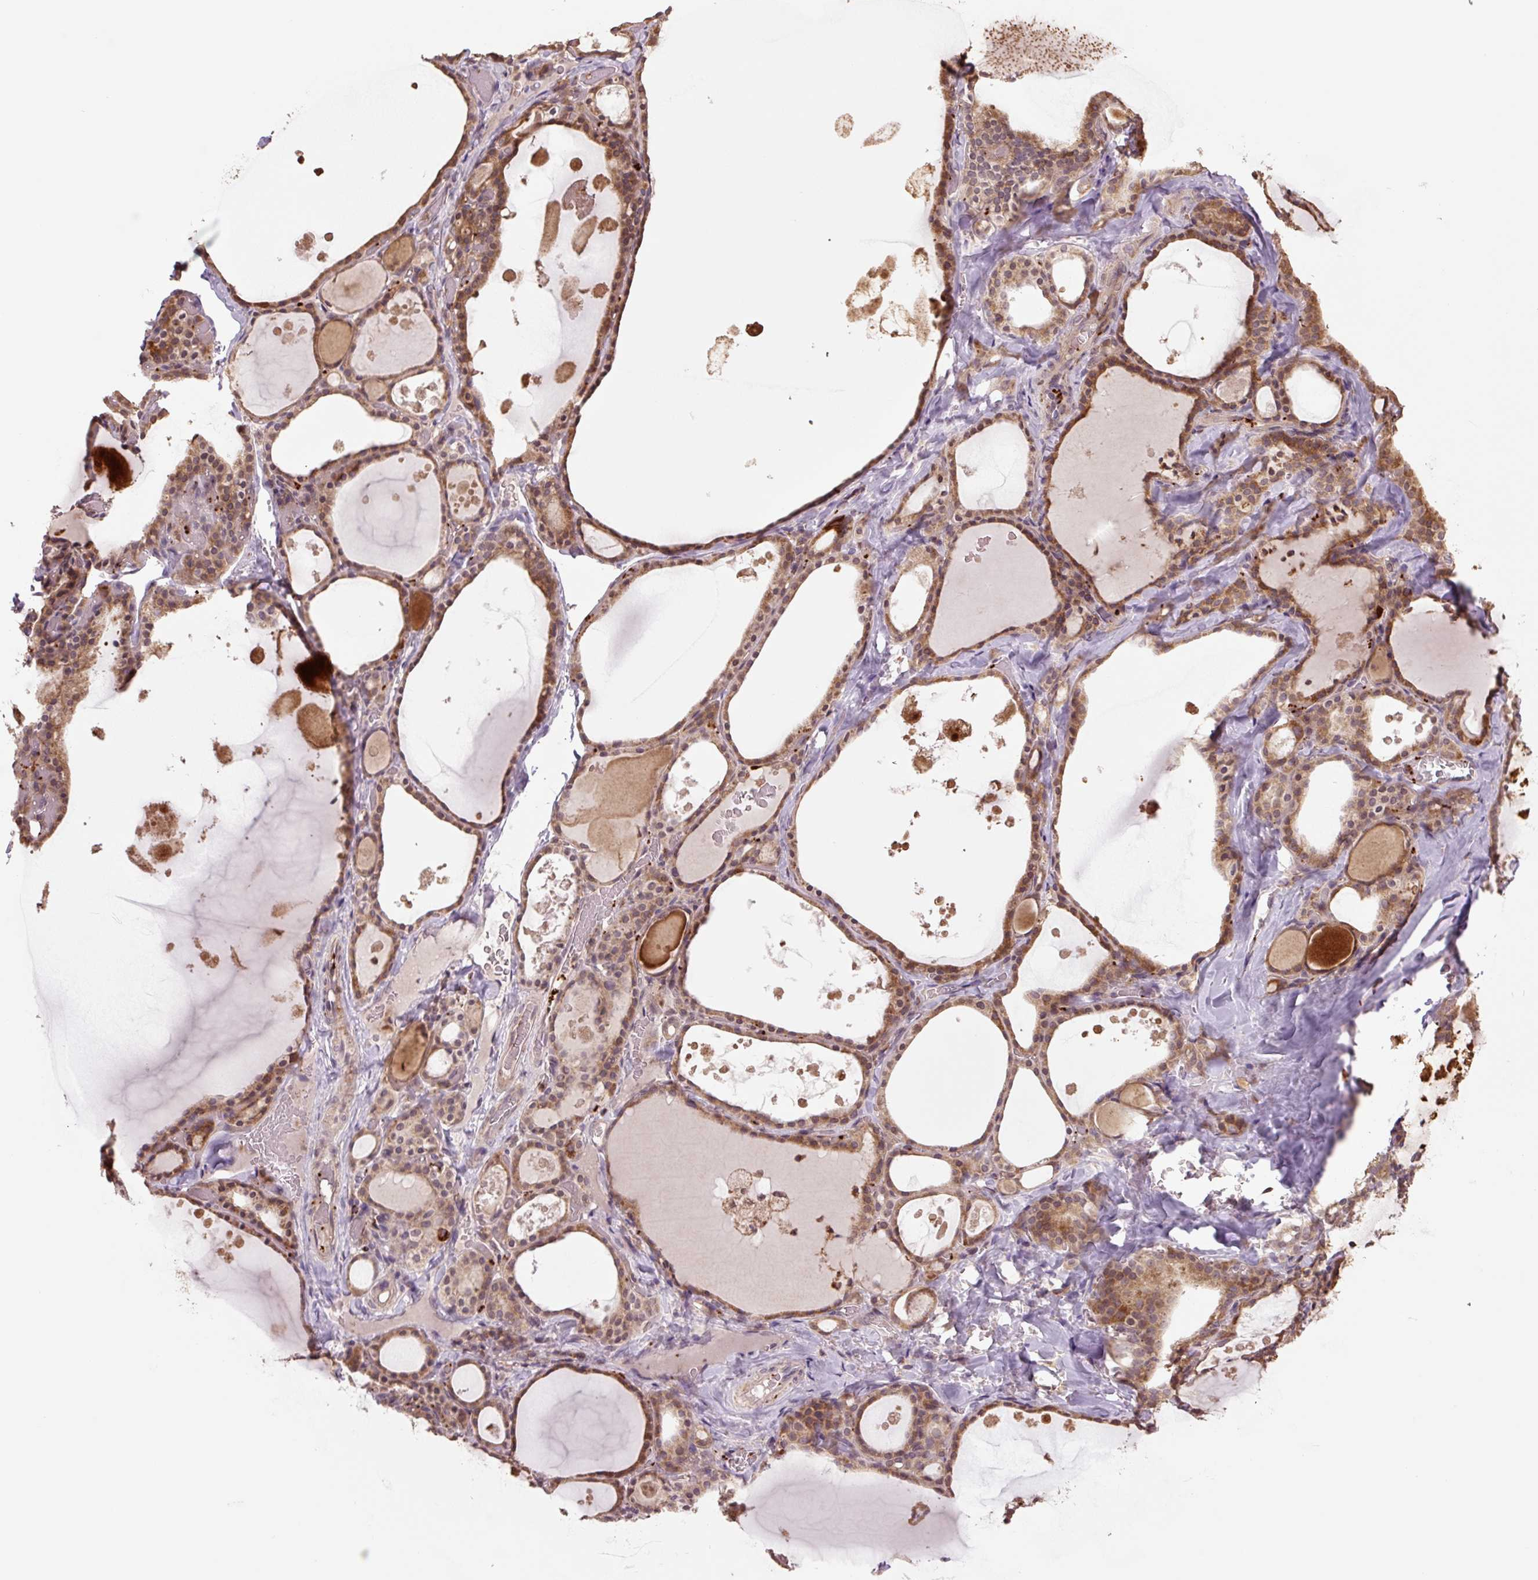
{"staining": {"intensity": "moderate", "quantity": ">75%", "location": "cytoplasmic/membranous"}, "tissue": "thyroid gland", "cell_type": "Glandular cells", "image_type": "normal", "snomed": [{"axis": "morphology", "description": "Normal tissue, NOS"}, {"axis": "topography", "description": "Thyroid gland"}], "caption": "A brown stain highlights moderate cytoplasmic/membranous staining of a protein in glandular cells of normal human thyroid gland. Nuclei are stained in blue.", "gene": "TMEM160", "patient": {"sex": "male", "age": 56}}